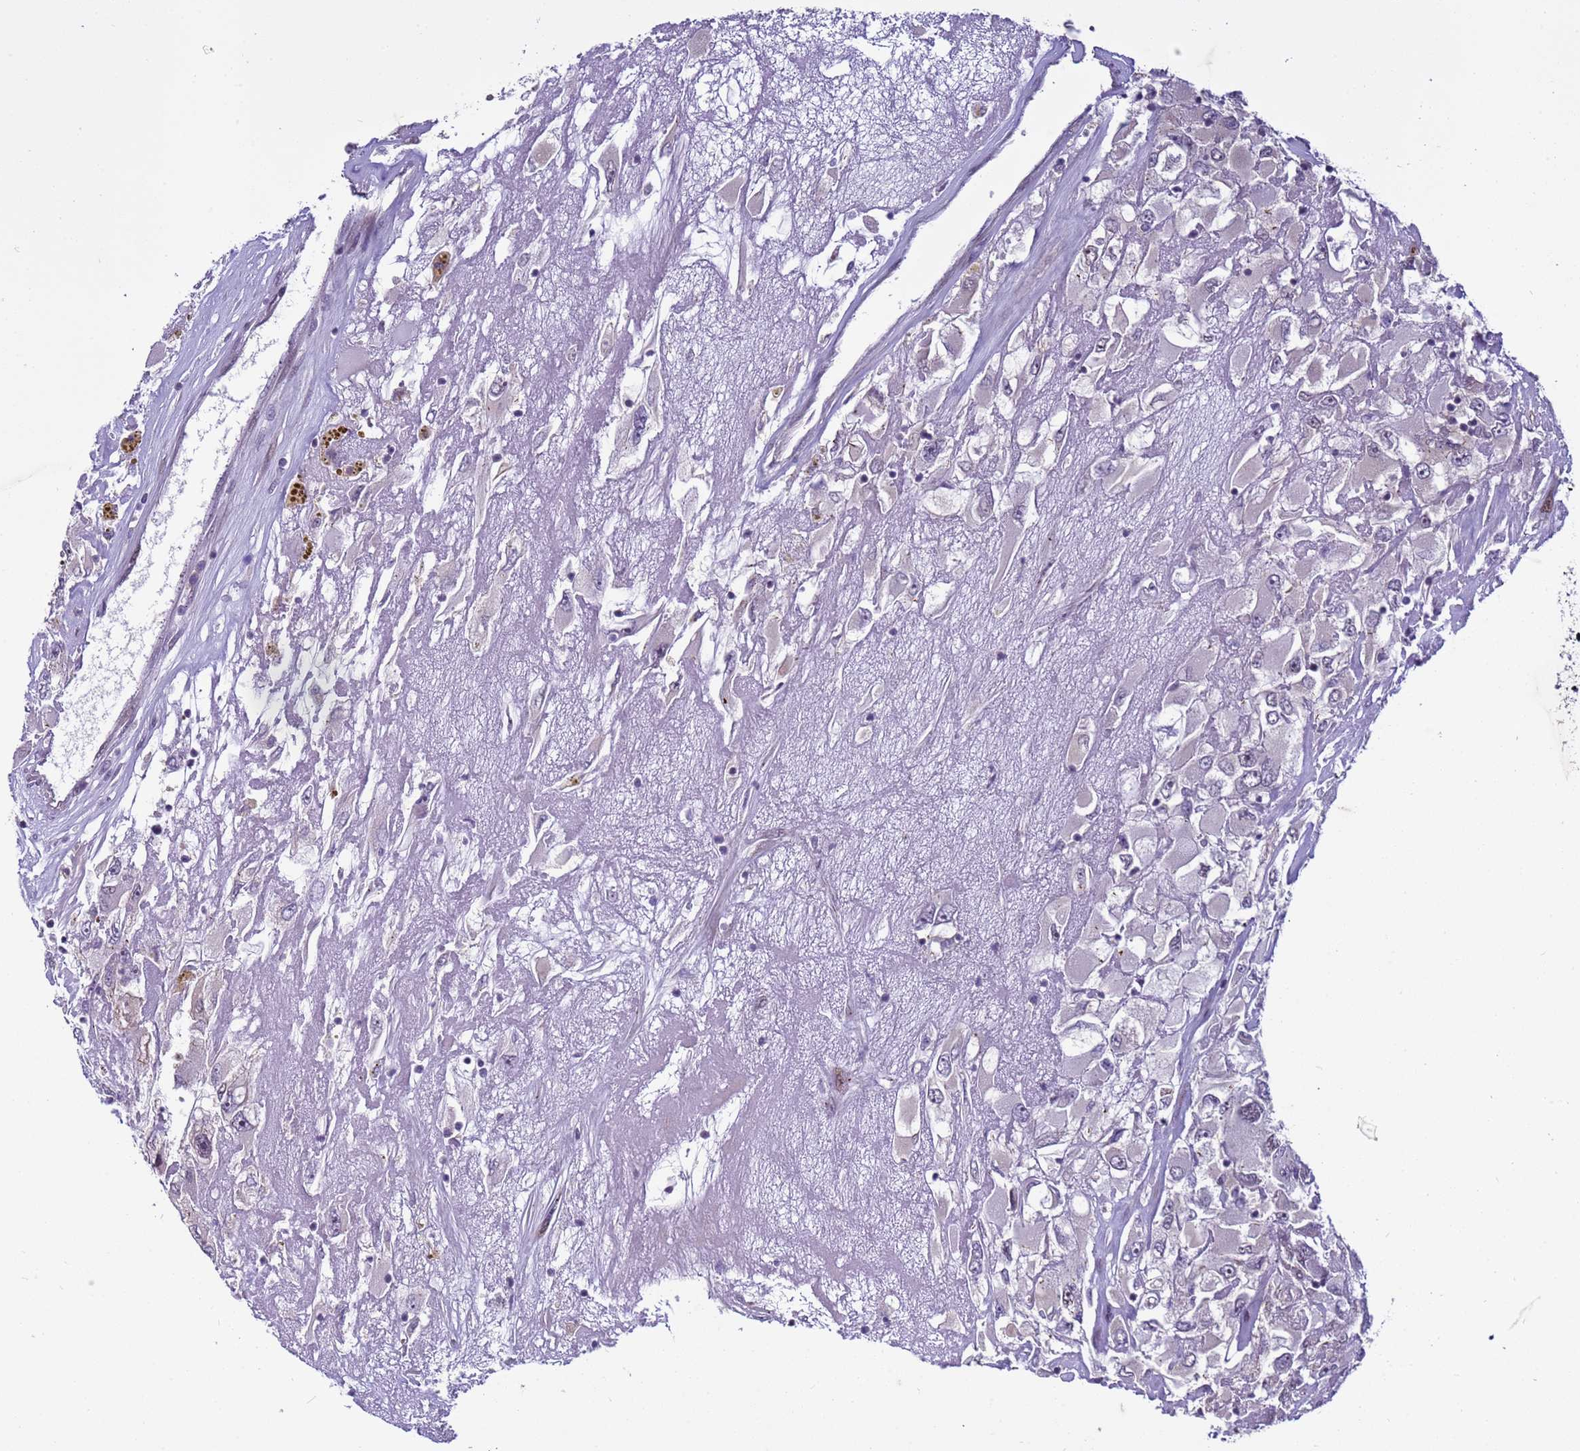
{"staining": {"intensity": "negative", "quantity": "none", "location": "none"}, "tissue": "renal cancer", "cell_type": "Tumor cells", "image_type": "cancer", "snomed": [{"axis": "morphology", "description": "Adenocarcinoma, NOS"}, {"axis": "topography", "description": "Kidney"}], "caption": "Immunohistochemistry (IHC) photomicrograph of human renal adenocarcinoma stained for a protein (brown), which demonstrates no staining in tumor cells.", "gene": "SHC3", "patient": {"sex": "female", "age": 52}}